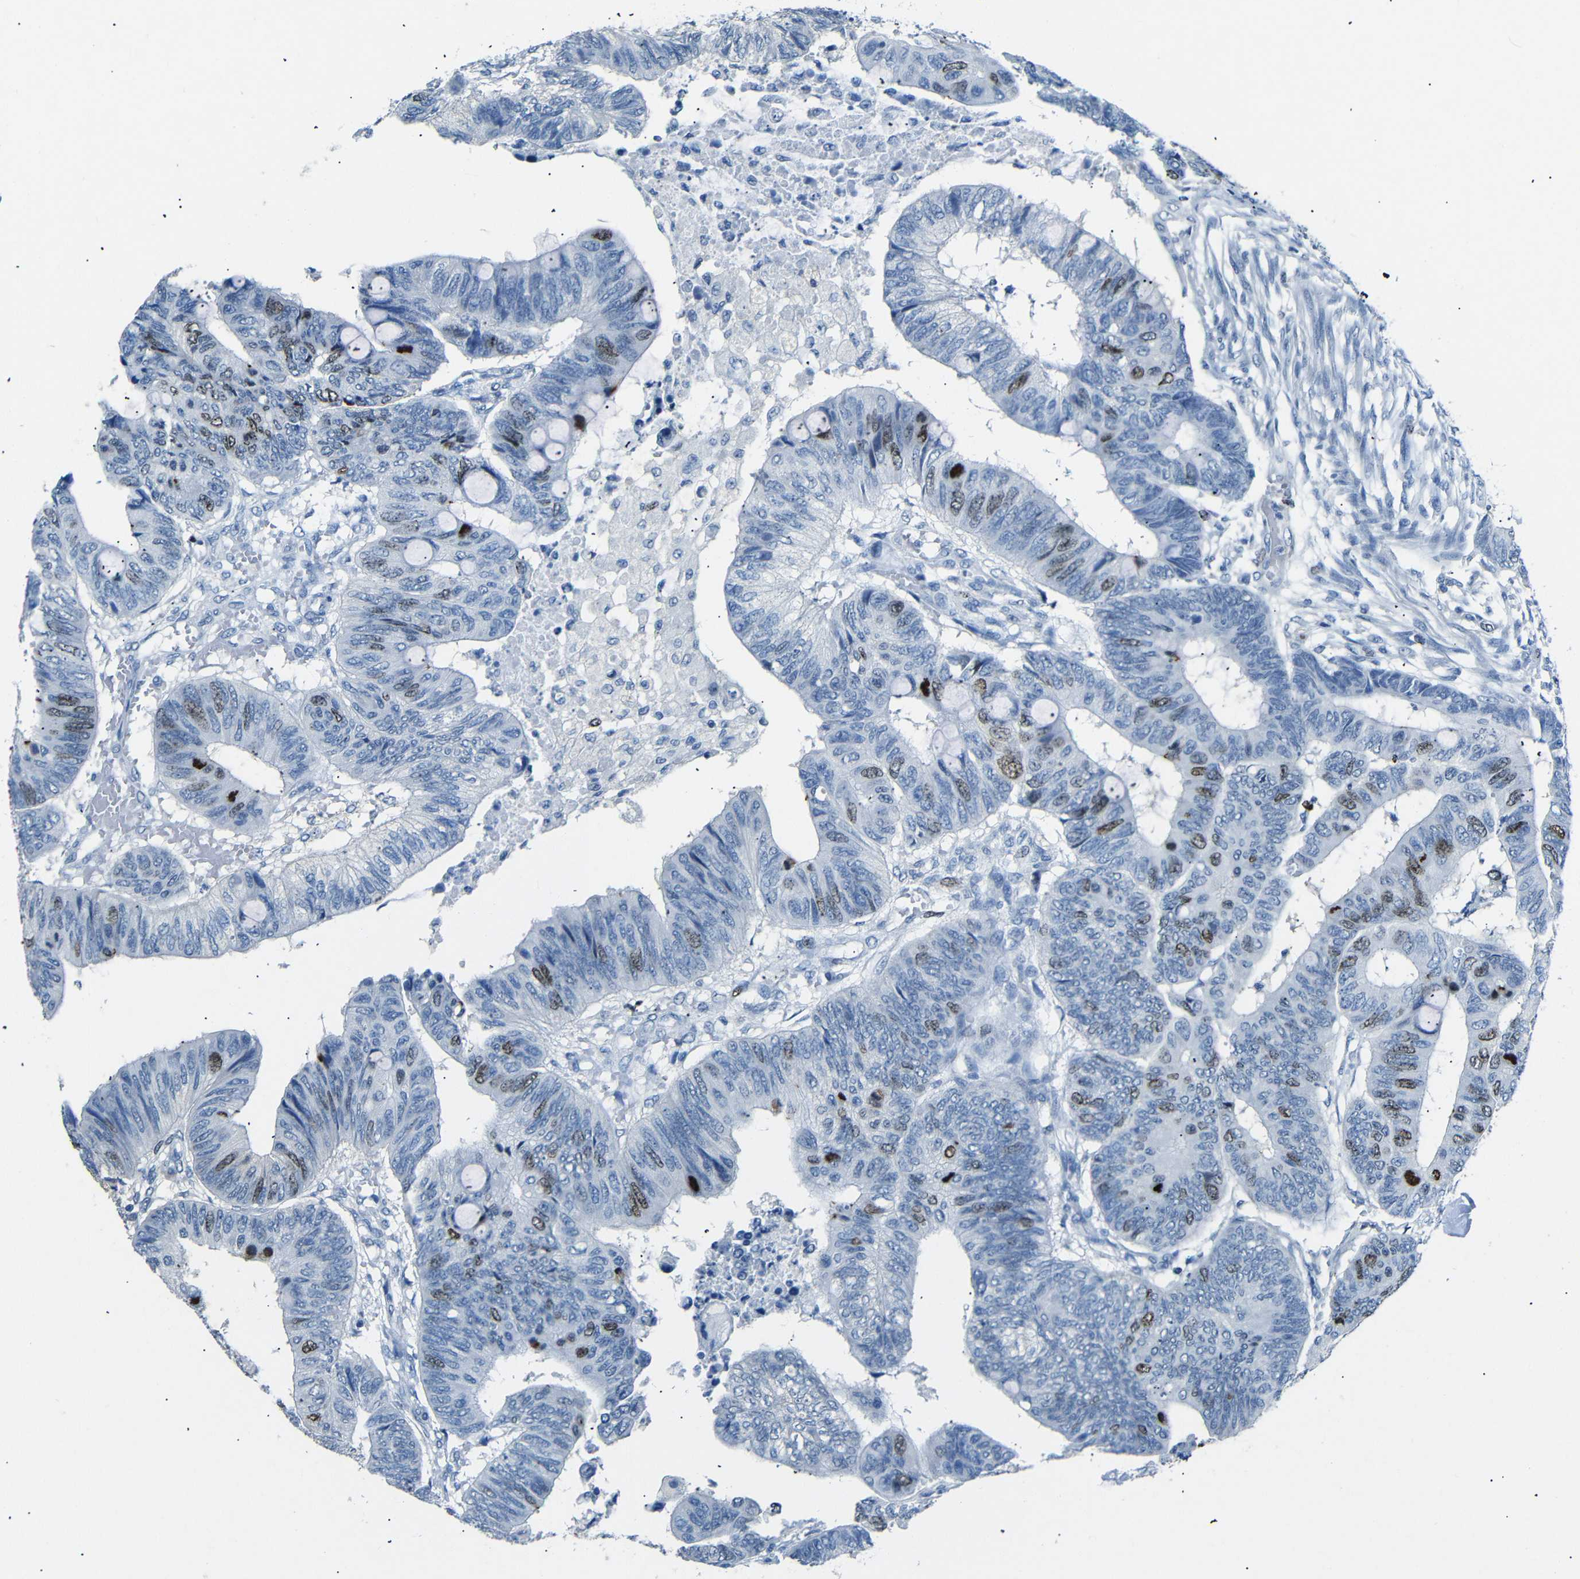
{"staining": {"intensity": "moderate", "quantity": "<25%", "location": "nuclear"}, "tissue": "colorectal cancer", "cell_type": "Tumor cells", "image_type": "cancer", "snomed": [{"axis": "morphology", "description": "Normal tissue, NOS"}, {"axis": "morphology", "description": "Adenocarcinoma, NOS"}, {"axis": "topography", "description": "Rectum"}, {"axis": "topography", "description": "Peripheral nerve tissue"}], "caption": "Colorectal cancer (adenocarcinoma) tissue exhibits moderate nuclear positivity in approximately <25% of tumor cells", "gene": "INCENP", "patient": {"sex": "male", "age": 92}}